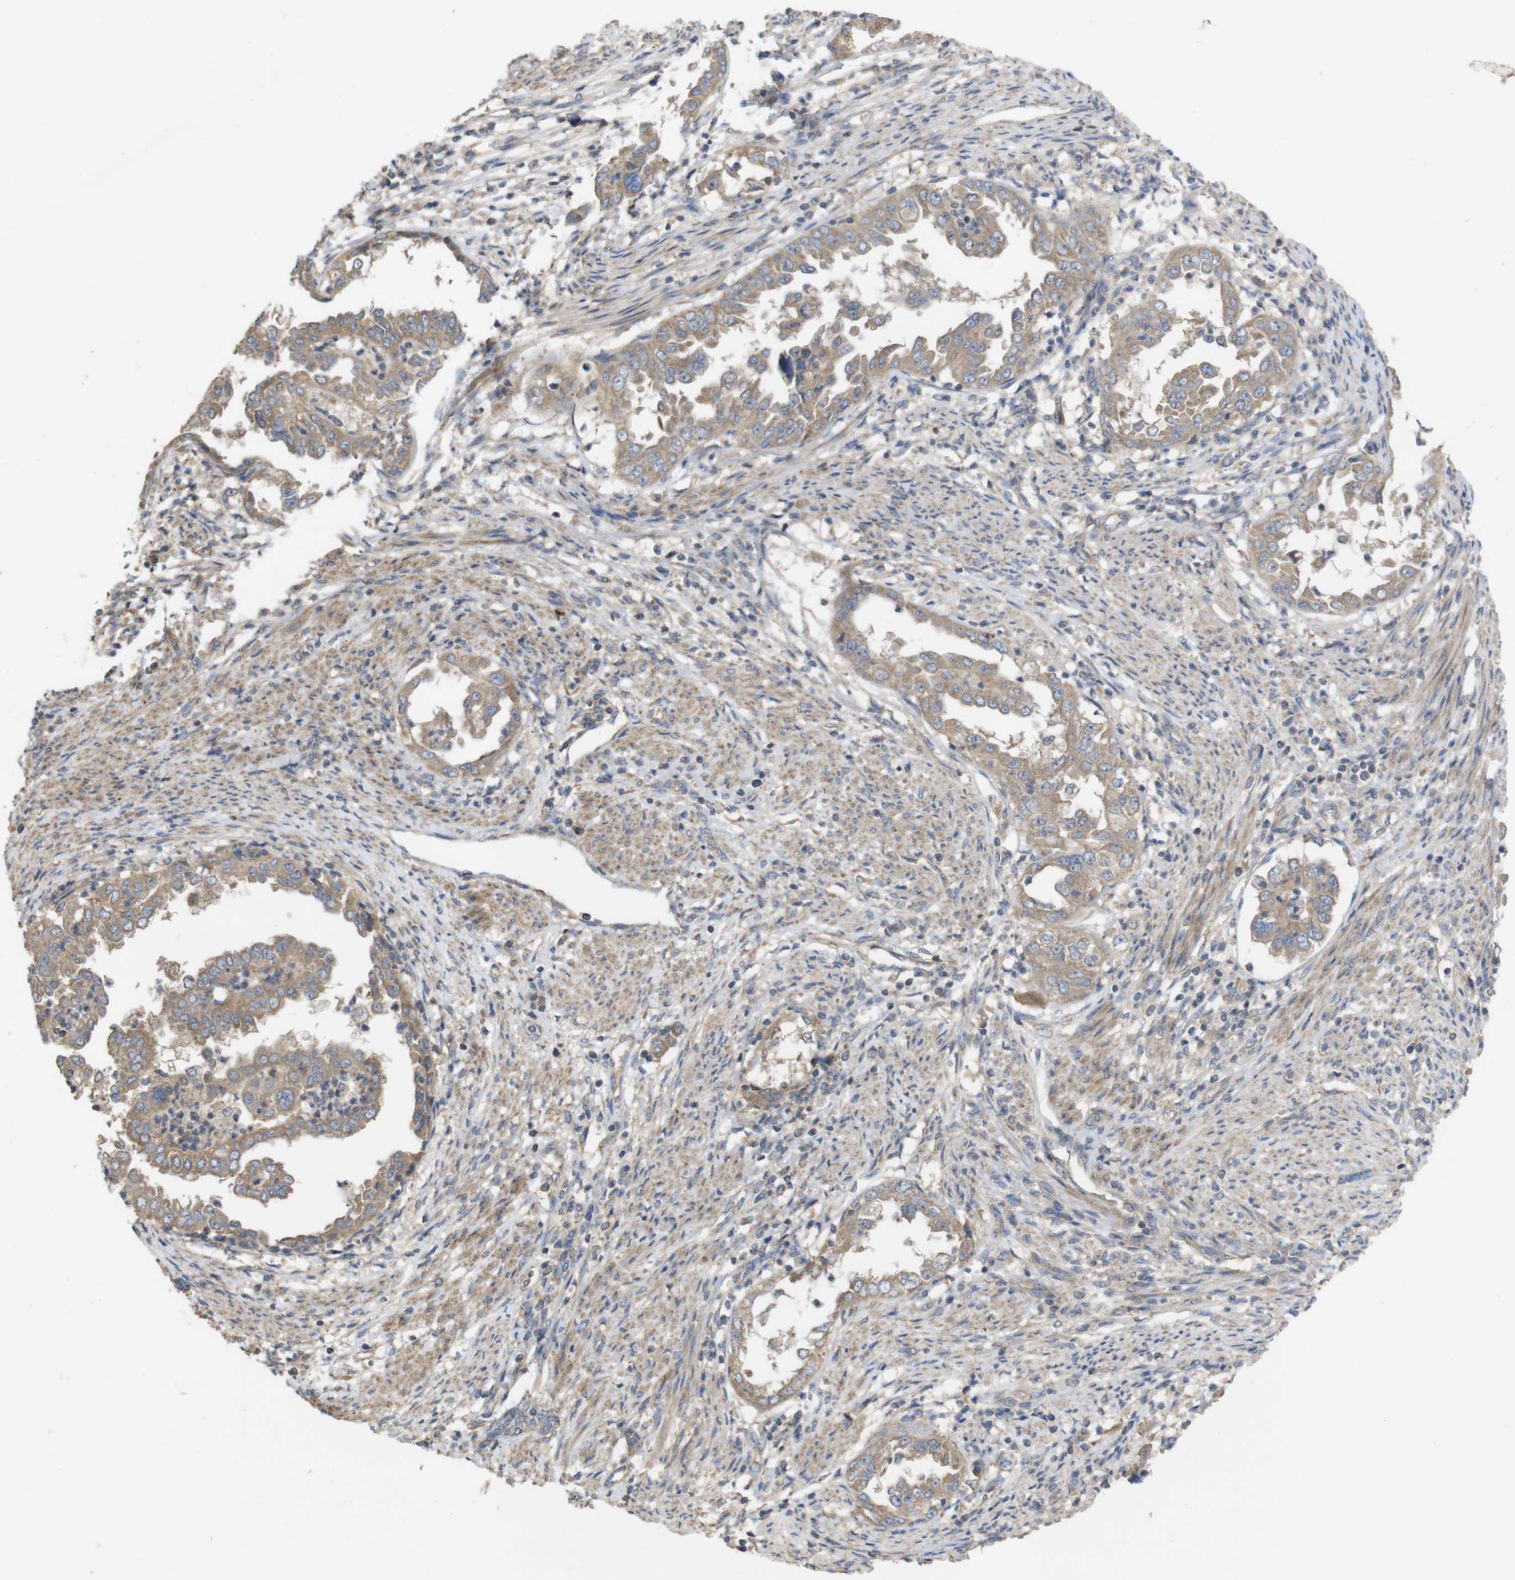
{"staining": {"intensity": "moderate", "quantity": "25%-75%", "location": "cytoplasmic/membranous"}, "tissue": "endometrial cancer", "cell_type": "Tumor cells", "image_type": "cancer", "snomed": [{"axis": "morphology", "description": "Adenocarcinoma, NOS"}, {"axis": "topography", "description": "Endometrium"}], "caption": "Protein expression analysis of human endometrial adenocarcinoma reveals moderate cytoplasmic/membranous positivity in approximately 25%-75% of tumor cells. Nuclei are stained in blue.", "gene": "KCNS3", "patient": {"sex": "female", "age": 85}}